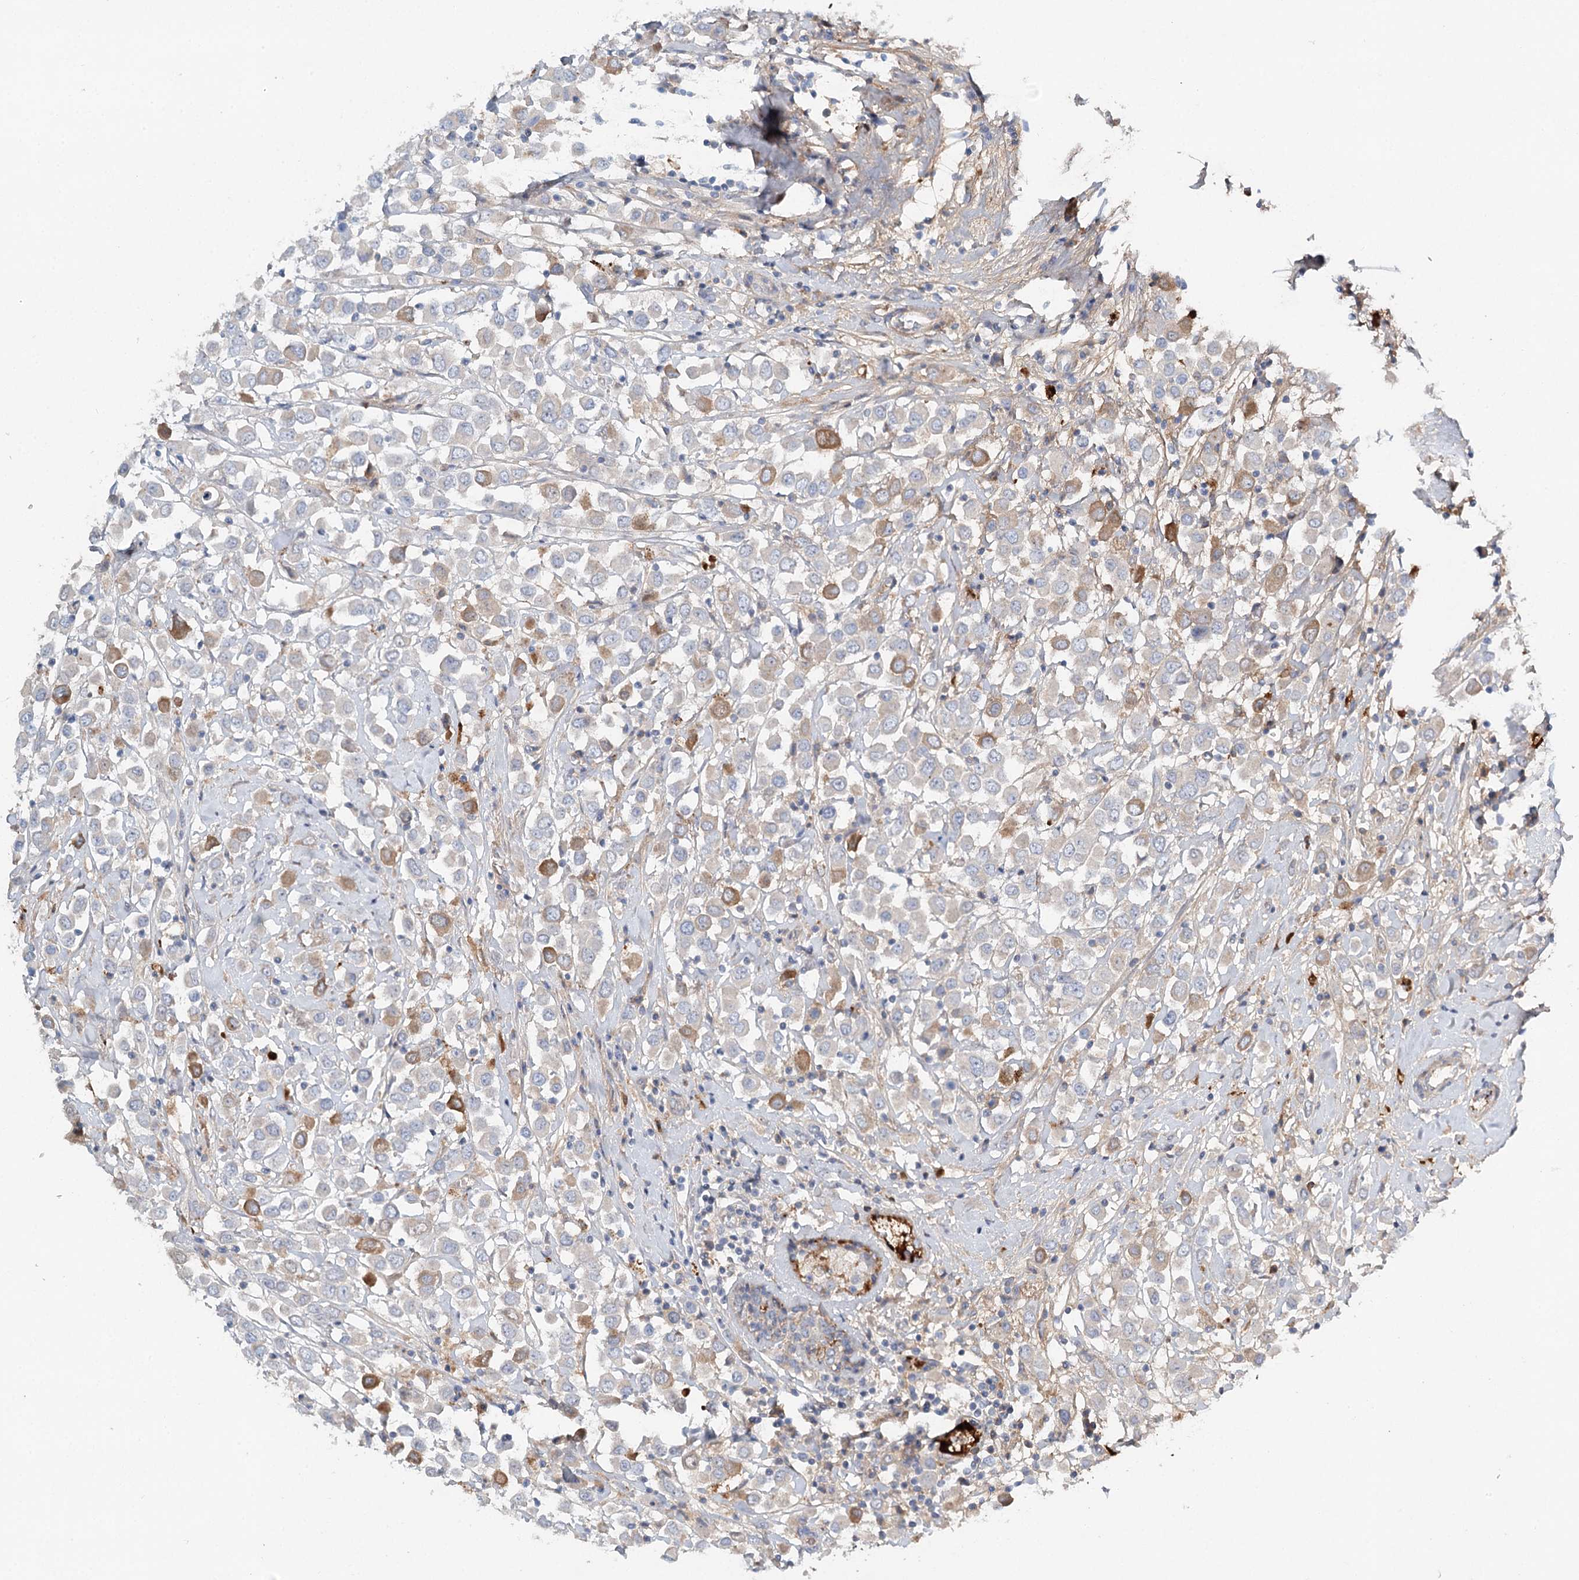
{"staining": {"intensity": "moderate", "quantity": "<25%", "location": "cytoplasmic/membranous"}, "tissue": "breast cancer", "cell_type": "Tumor cells", "image_type": "cancer", "snomed": [{"axis": "morphology", "description": "Duct carcinoma"}, {"axis": "topography", "description": "Breast"}], "caption": "DAB immunohistochemical staining of human infiltrating ductal carcinoma (breast) displays moderate cytoplasmic/membranous protein expression in about <25% of tumor cells.", "gene": "ALKBH8", "patient": {"sex": "female", "age": 61}}